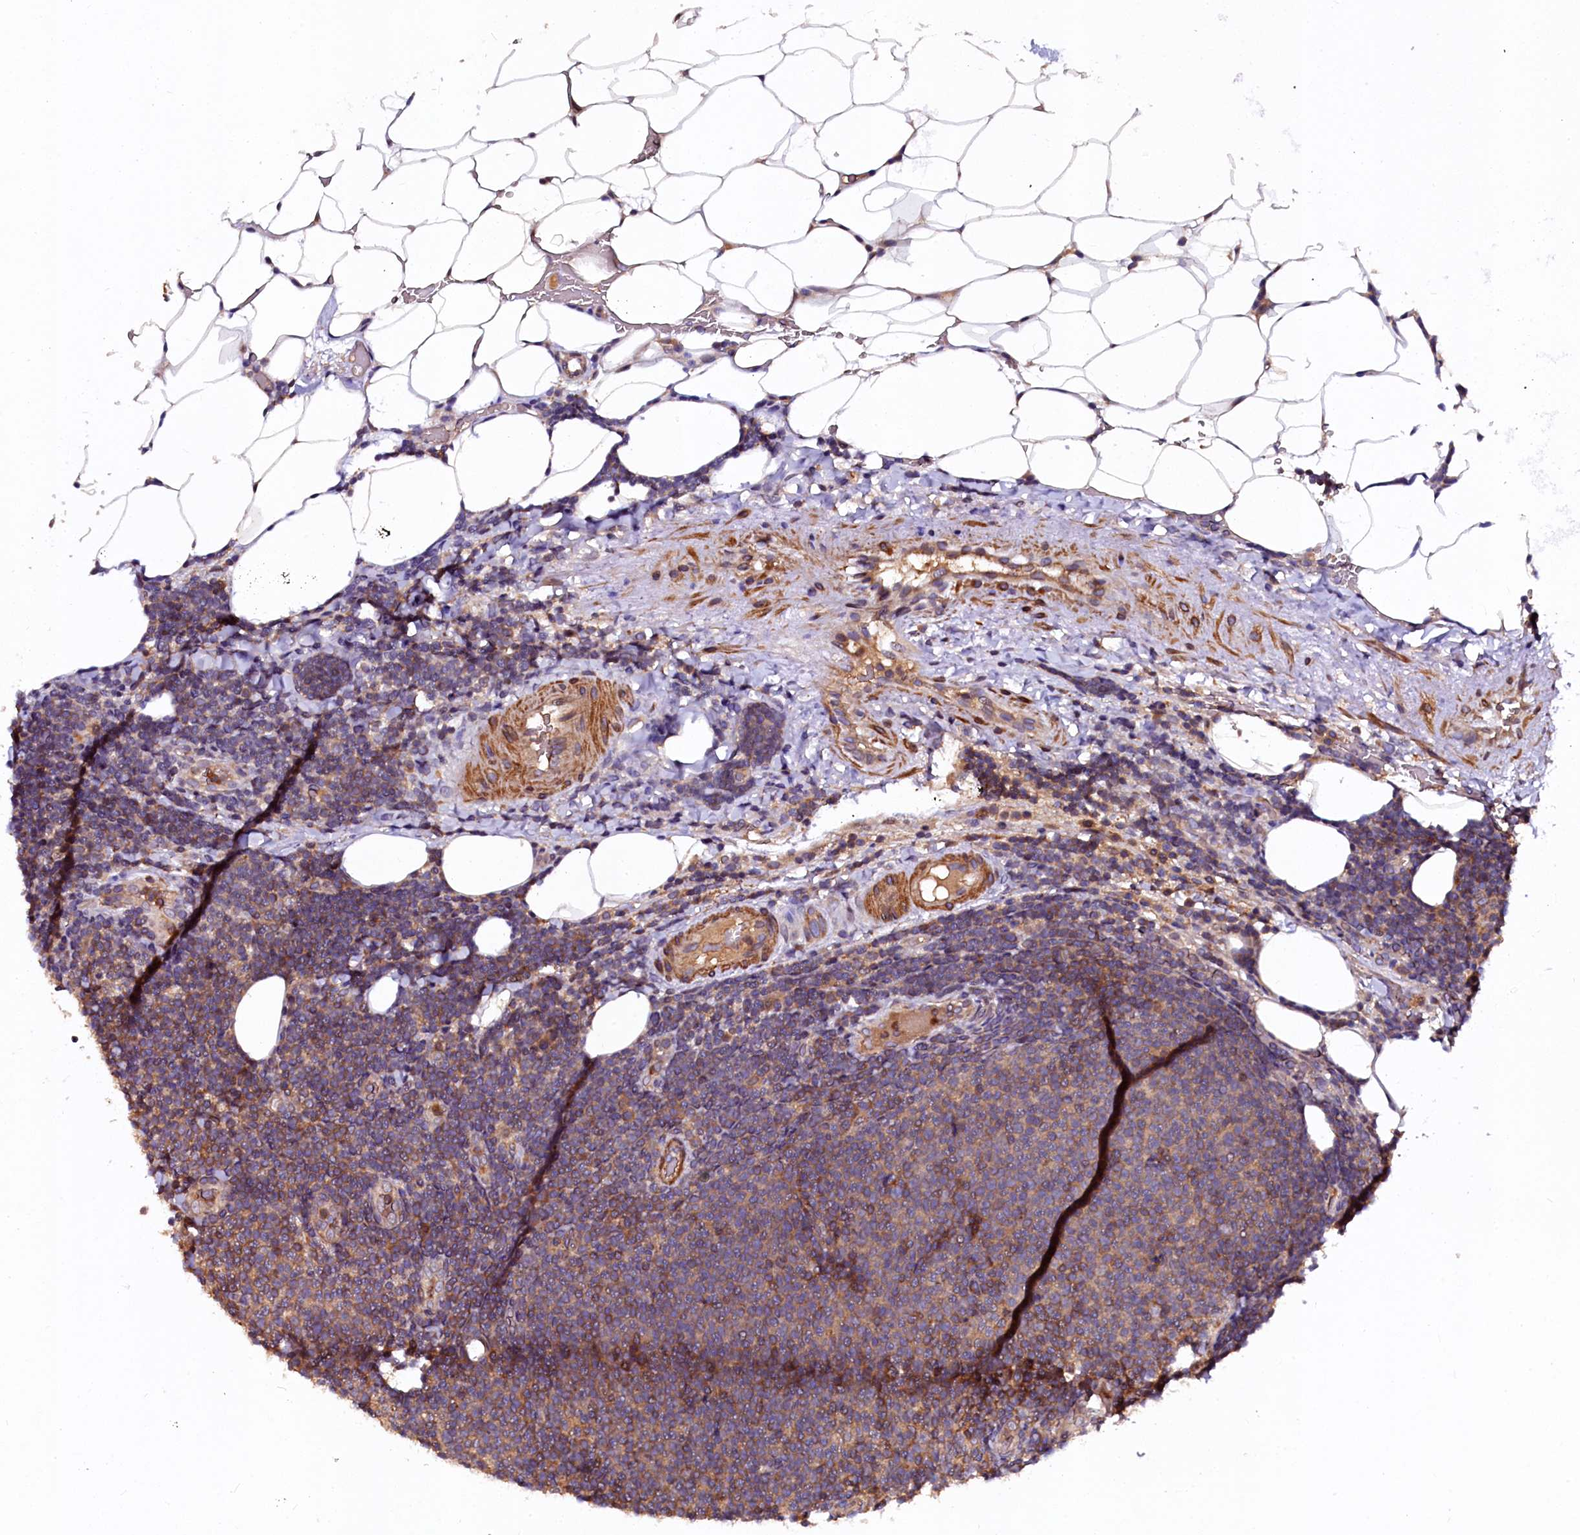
{"staining": {"intensity": "moderate", "quantity": "25%-75%", "location": "cytoplasmic/membranous"}, "tissue": "lymphoma", "cell_type": "Tumor cells", "image_type": "cancer", "snomed": [{"axis": "morphology", "description": "Malignant lymphoma, non-Hodgkin's type, Low grade"}, {"axis": "topography", "description": "Lymph node"}], "caption": "A medium amount of moderate cytoplasmic/membranous staining is present in approximately 25%-75% of tumor cells in malignant lymphoma, non-Hodgkin's type (low-grade) tissue.", "gene": "N4BP1", "patient": {"sex": "male", "age": 66}}